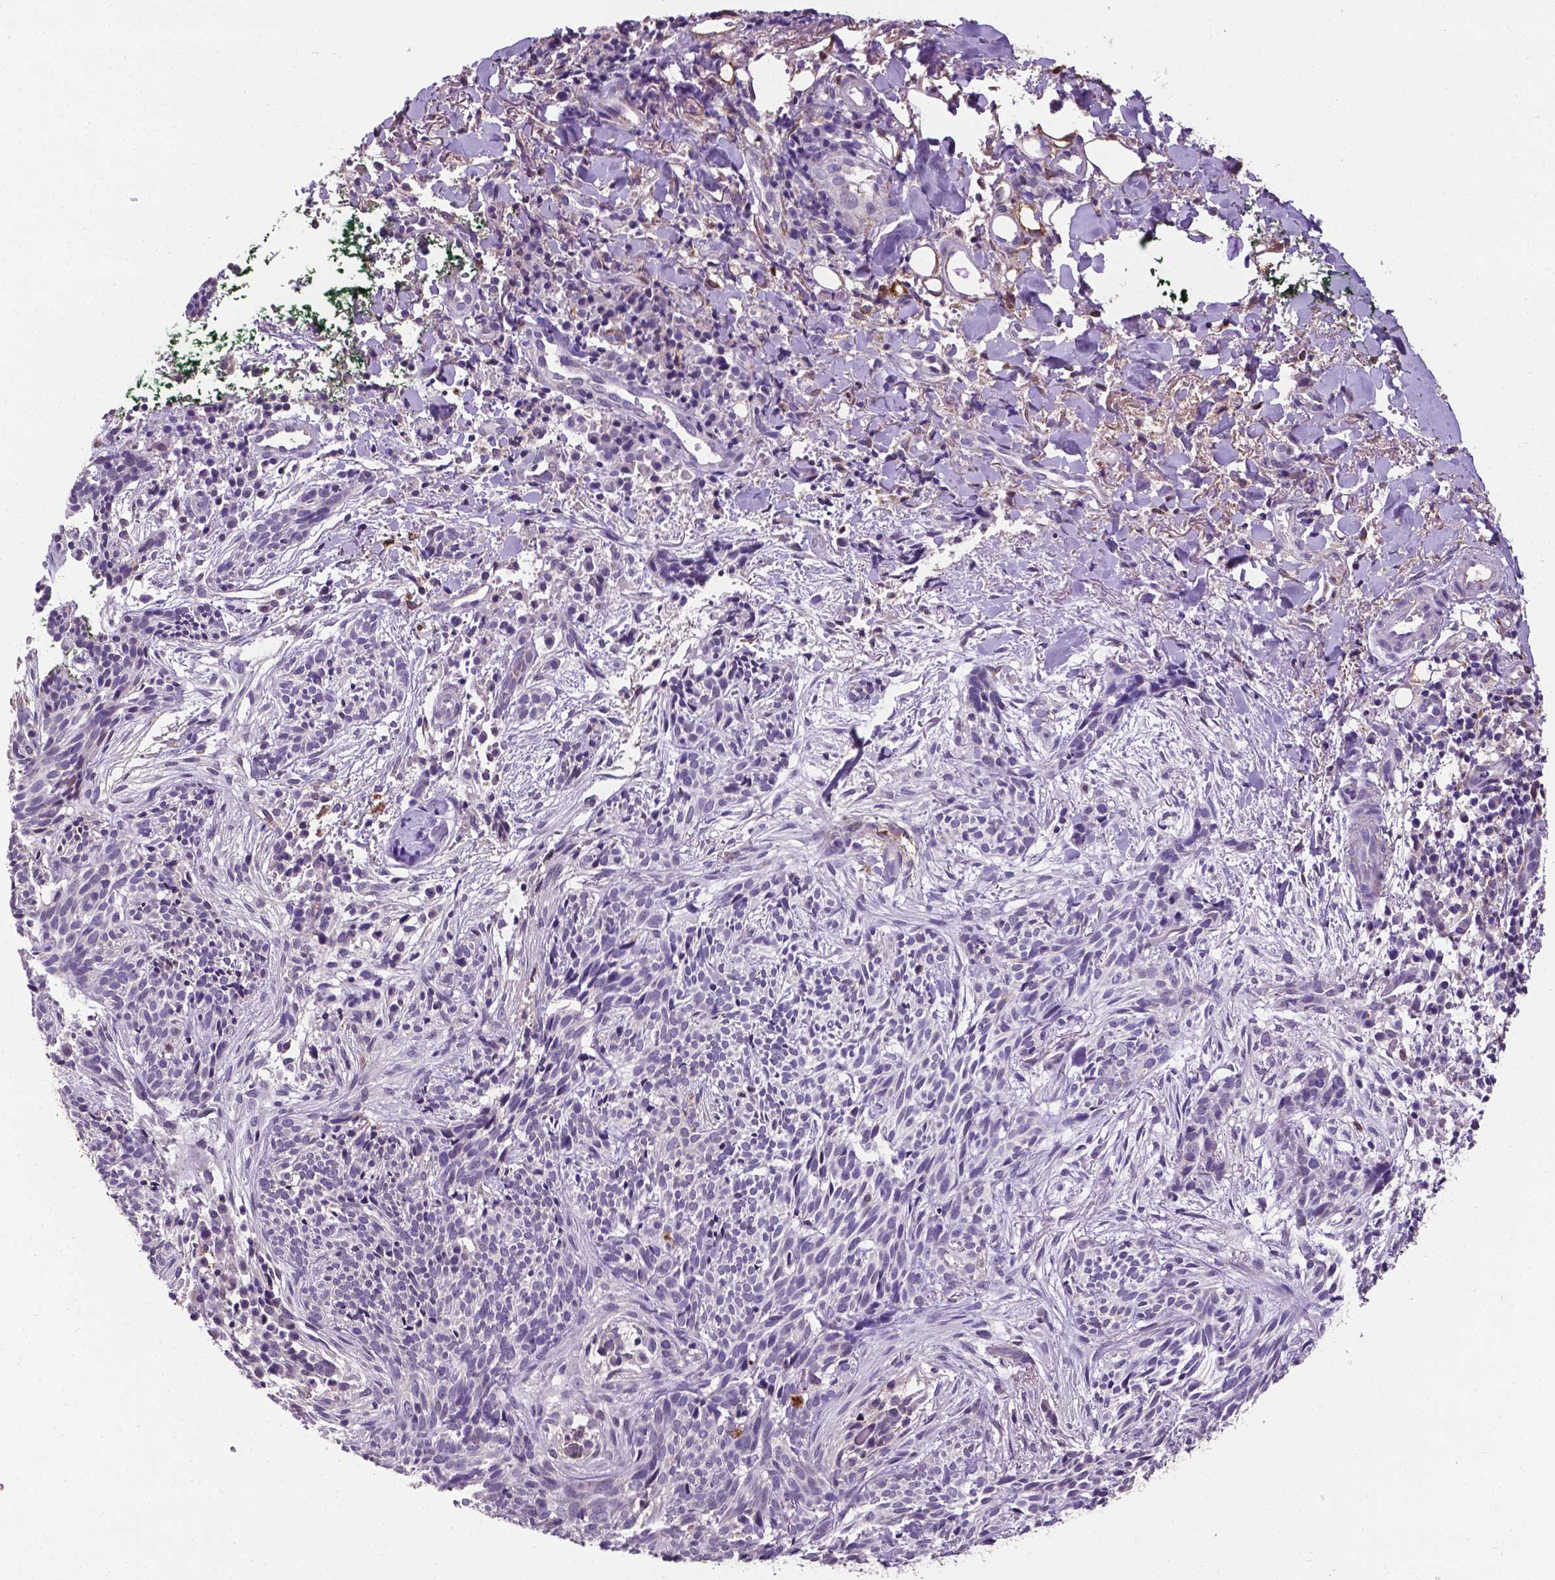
{"staining": {"intensity": "negative", "quantity": "none", "location": "none"}, "tissue": "skin cancer", "cell_type": "Tumor cells", "image_type": "cancer", "snomed": [{"axis": "morphology", "description": "Basal cell carcinoma"}, {"axis": "topography", "description": "Skin"}], "caption": "Protein analysis of basal cell carcinoma (skin) reveals no significant expression in tumor cells.", "gene": "APOE", "patient": {"sex": "male", "age": 71}}